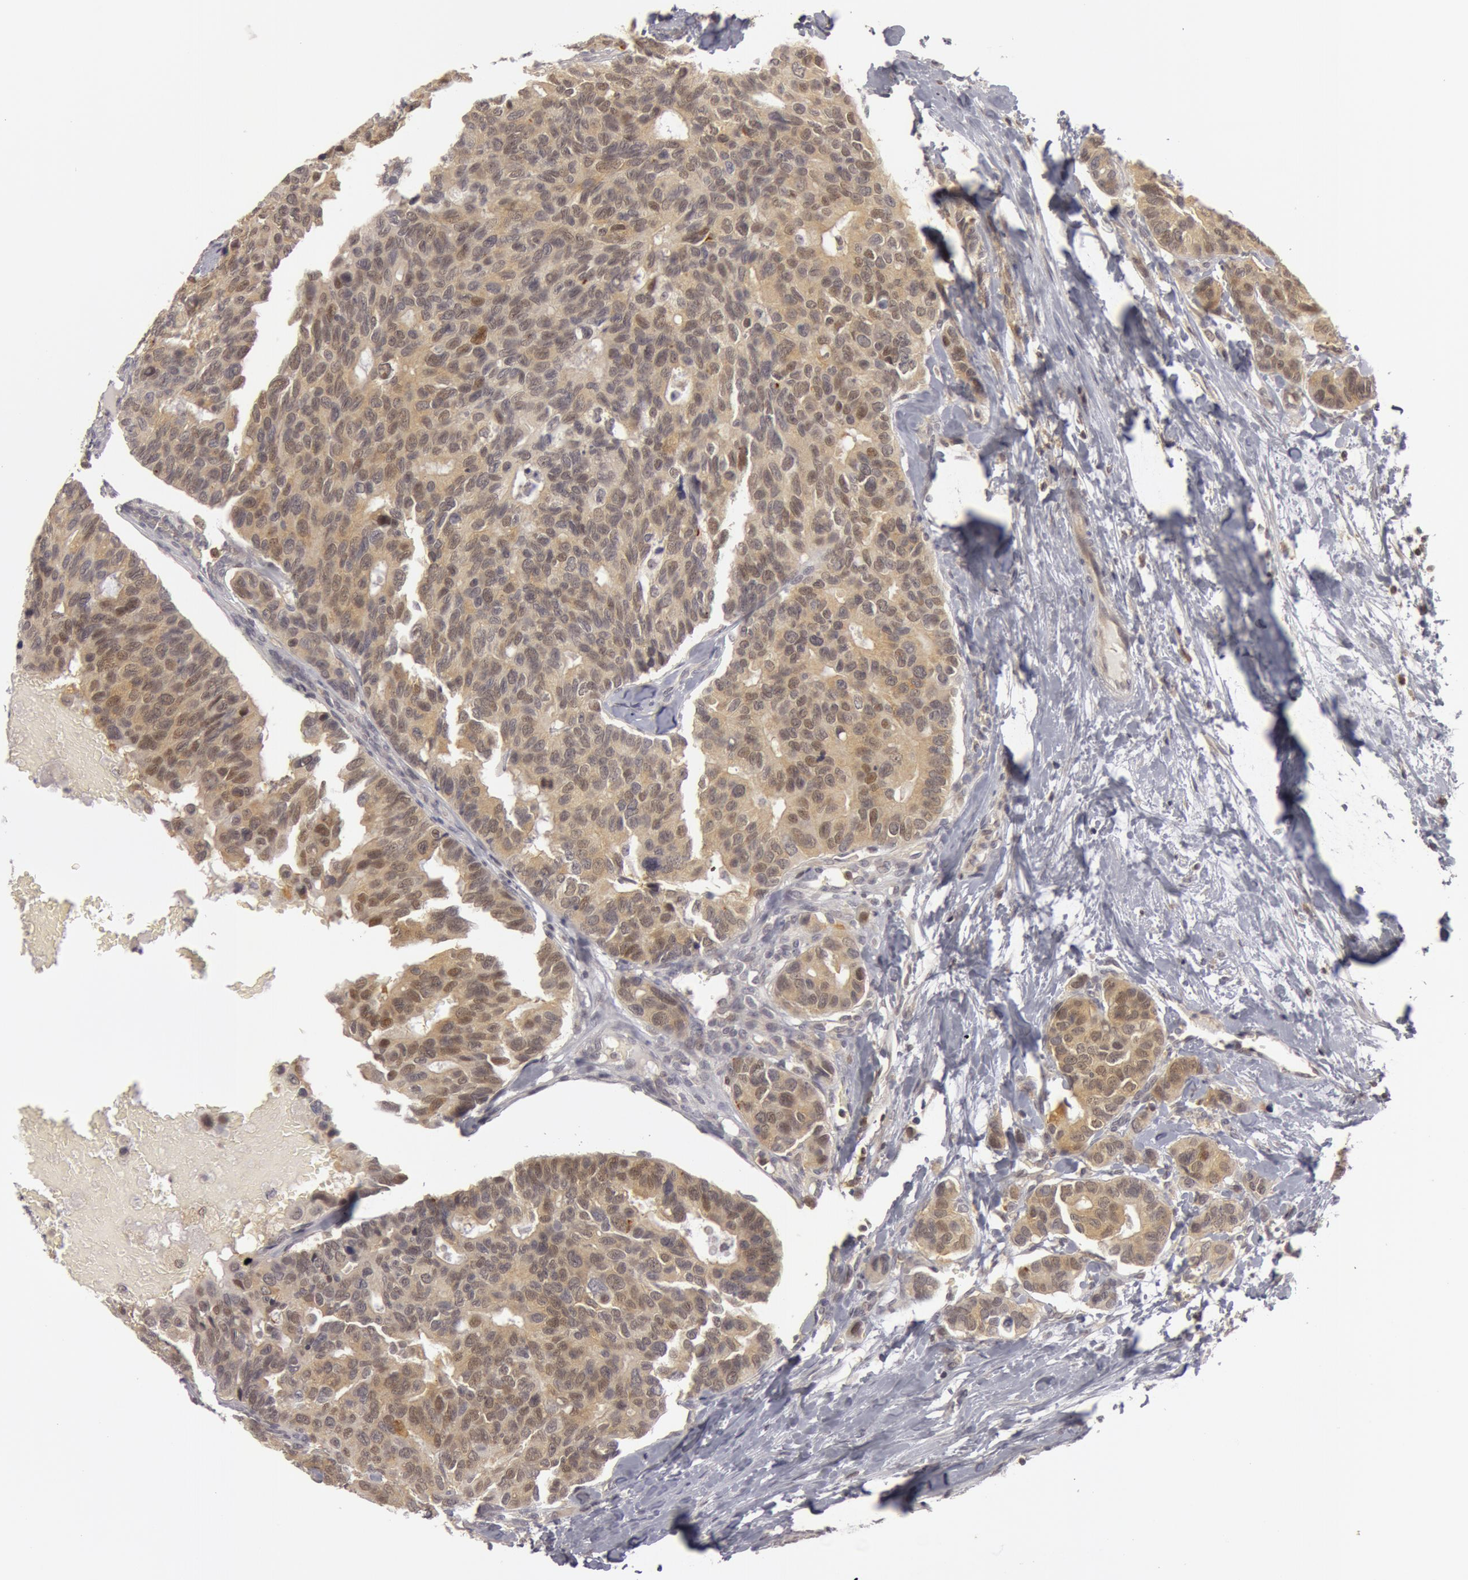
{"staining": {"intensity": "weak", "quantity": "<25%", "location": "nuclear"}, "tissue": "breast cancer", "cell_type": "Tumor cells", "image_type": "cancer", "snomed": [{"axis": "morphology", "description": "Duct carcinoma"}, {"axis": "topography", "description": "Breast"}], "caption": "DAB immunohistochemical staining of human infiltrating ductal carcinoma (breast) shows no significant staining in tumor cells.", "gene": "OASL", "patient": {"sex": "female", "age": 69}}